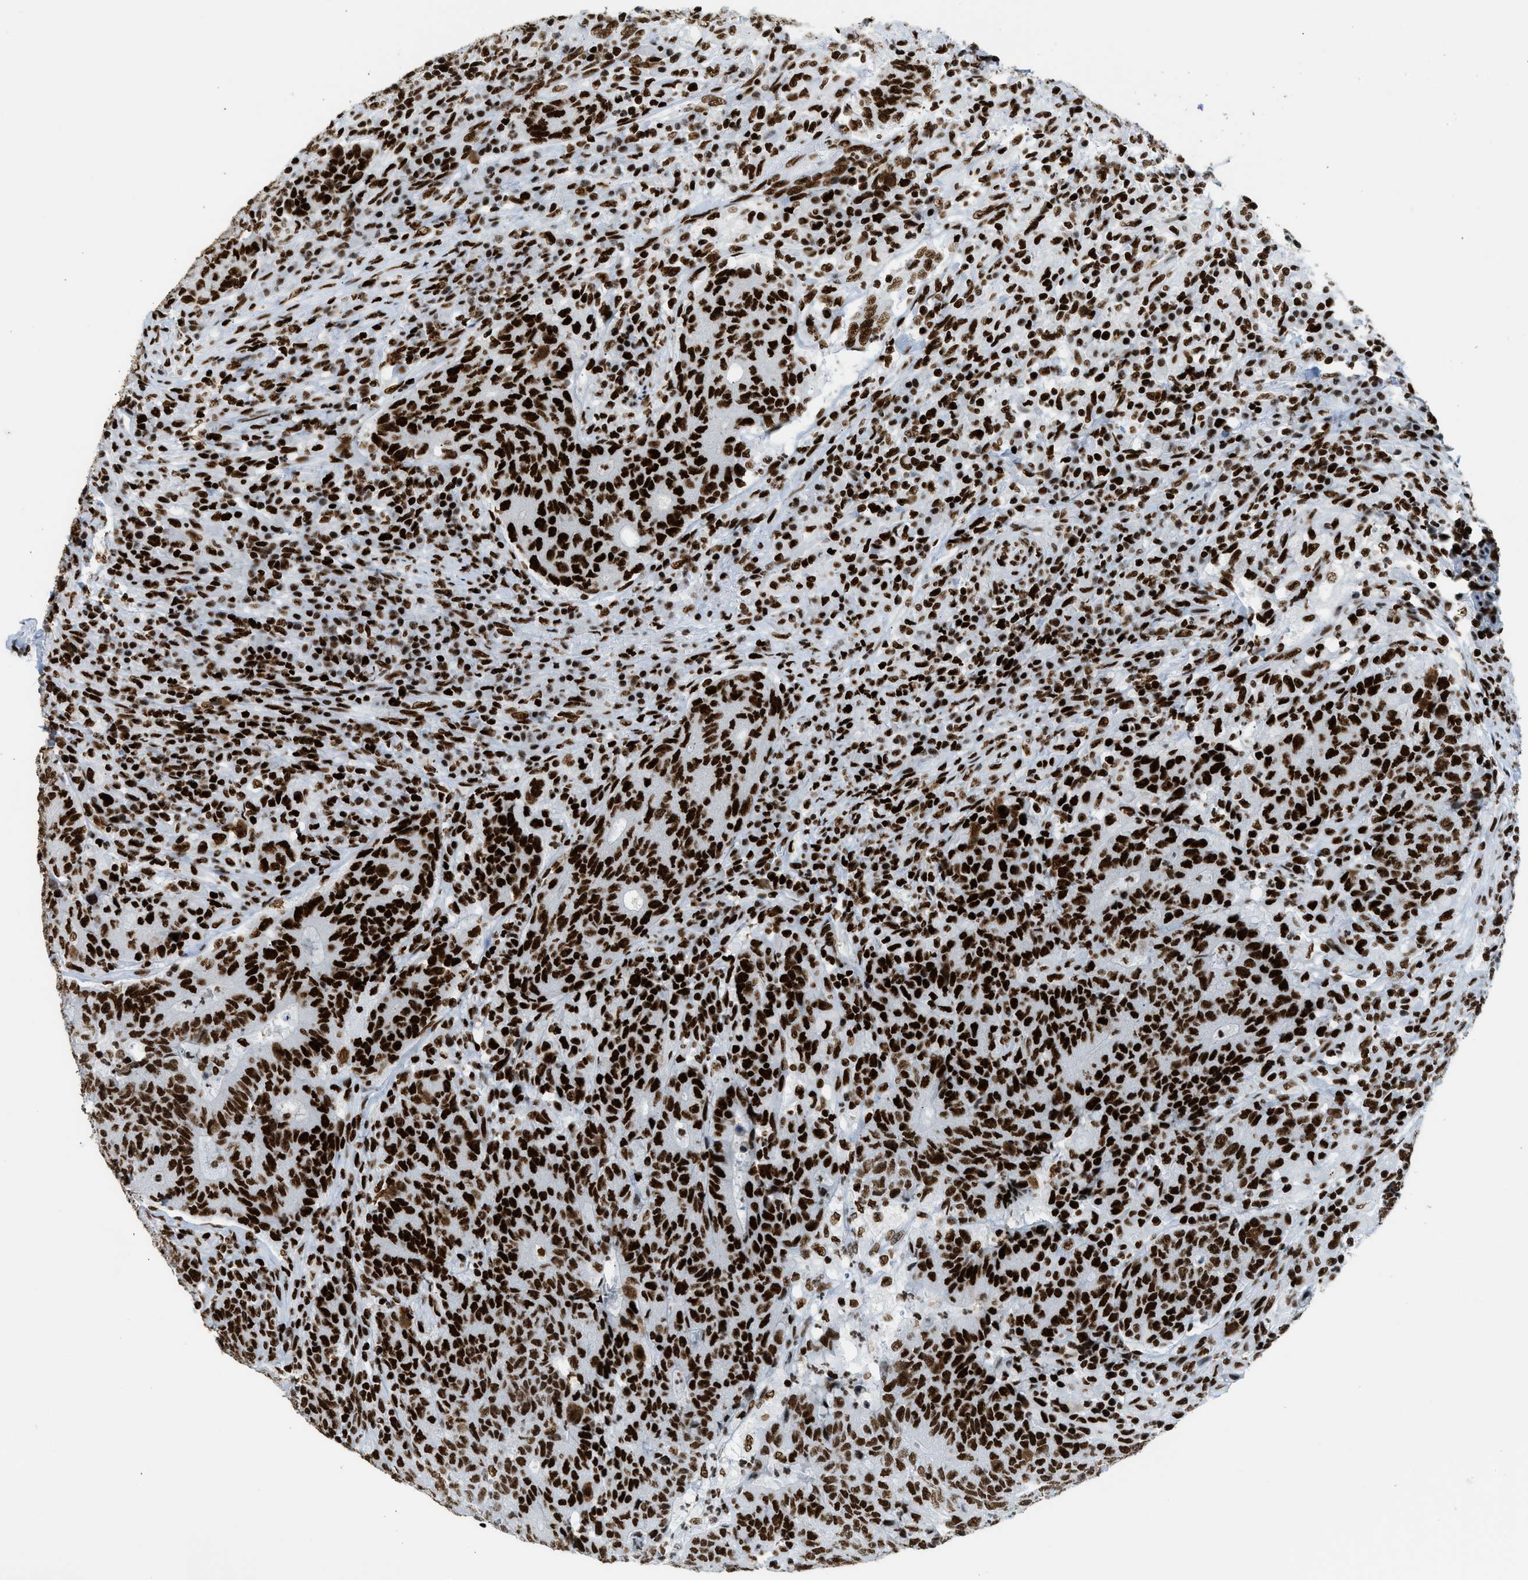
{"staining": {"intensity": "strong", "quantity": ">75%", "location": "nuclear"}, "tissue": "colorectal cancer", "cell_type": "Tumor cells", "image_type": "cancer", "snomed": [{"axis": "morphology", "description": "Normal tissue, NOS"}, {"axis": "morphology", "description": "Adenocarcinoma, NOS"}, {"axis": "topography", "description": "Colon"}], "caption": "Strong nuclear staining for a protein is identified in approximately >75% of tumor cells of adenocarcinoma (colorectal) using immunohistochemistry (IHC).", "gene": "PIF1", "patient": {"sex": "female", "age": 75}}